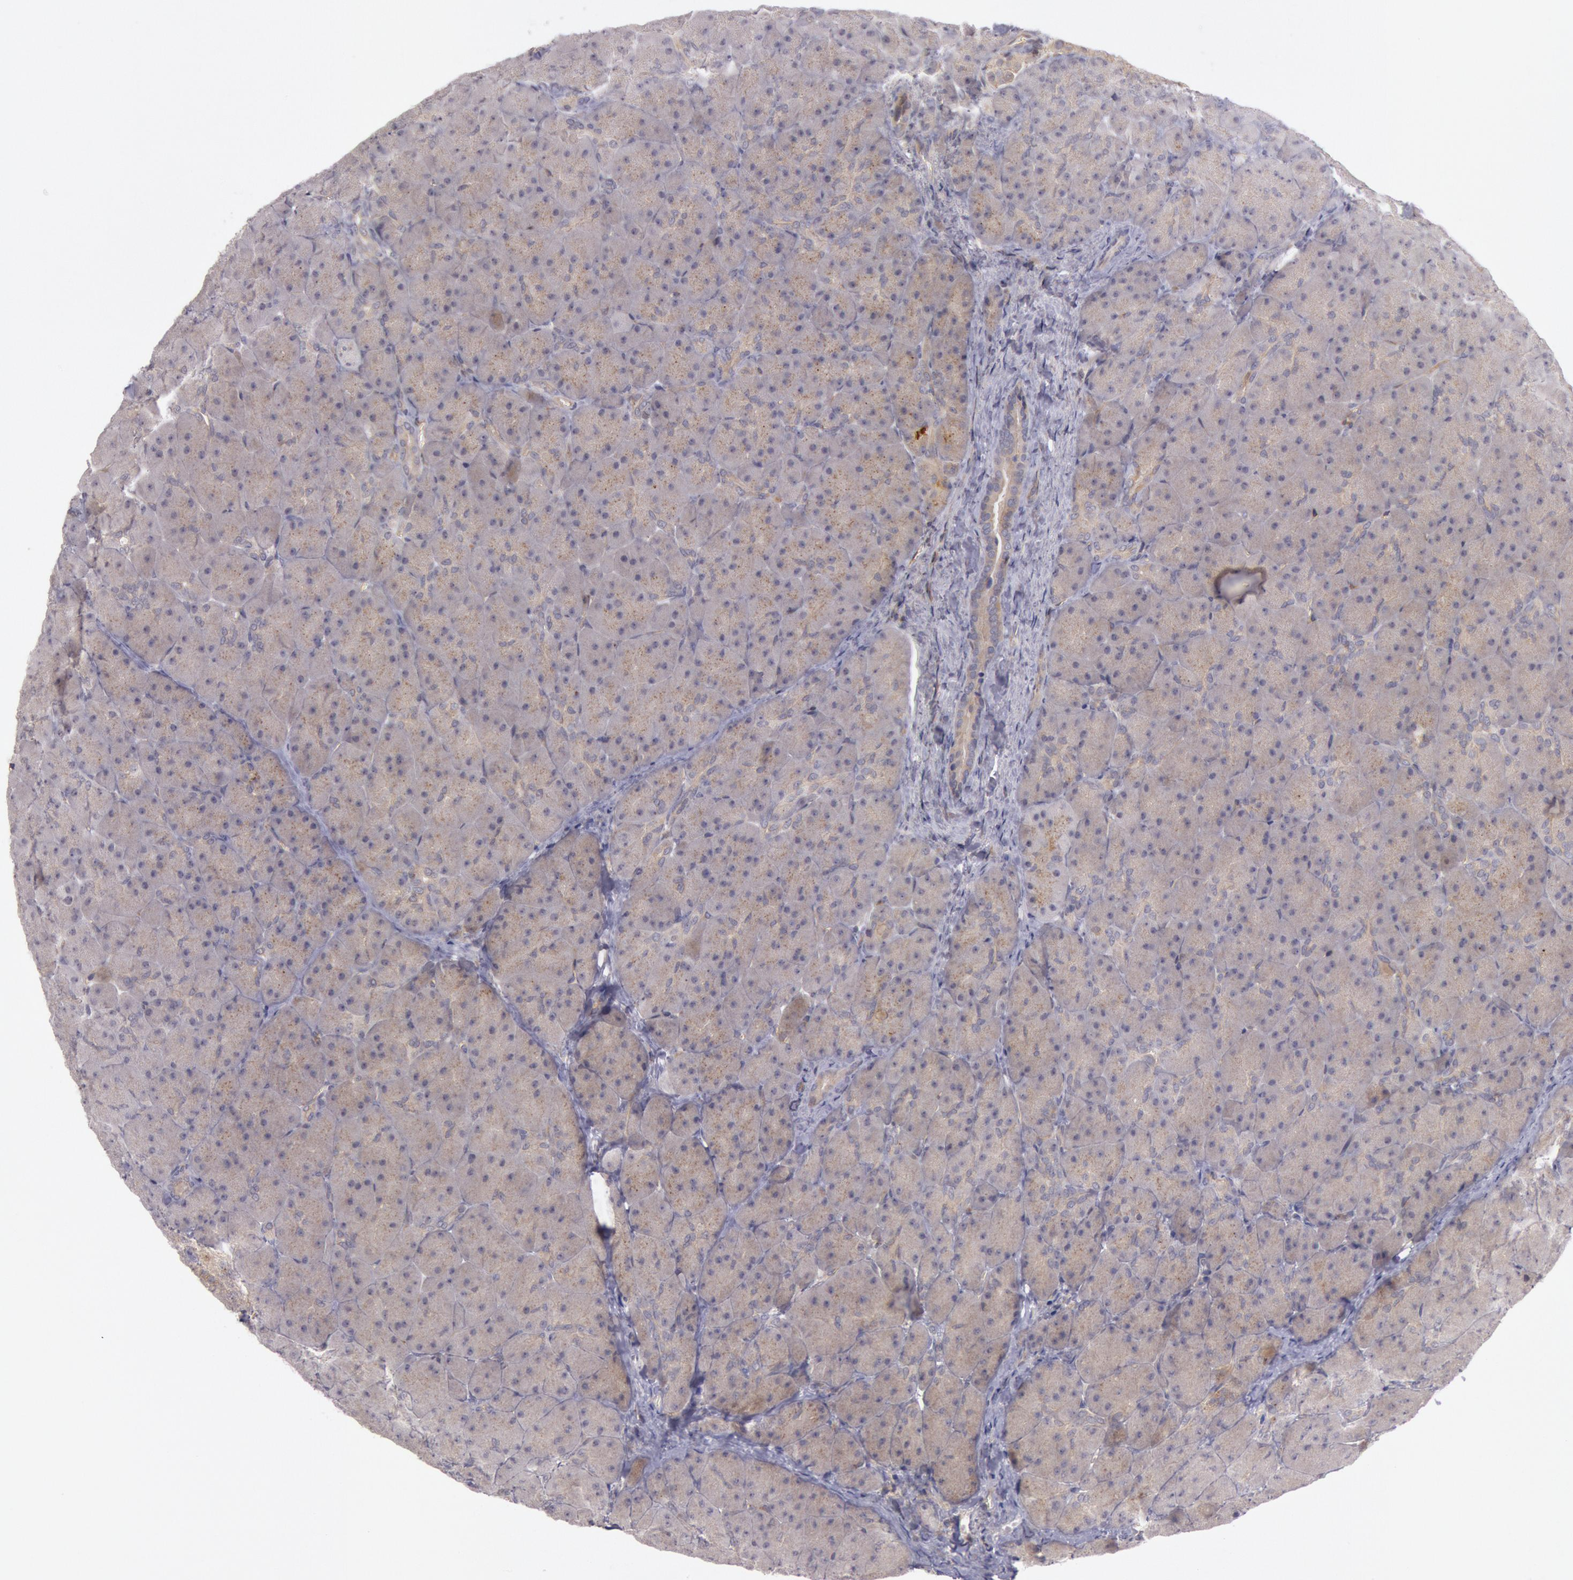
{"staining": {"intensity": "weak", "quantity": ">75%", "location": "cytoplasmic/membranous"}, "tissue": "pancreas", "cell_type": "Exocrine glandular cells", "image_type": "normal", "snomed": [{"axis": "morphology", "description": "Normal tissue, NOS"}, {"axis": "topography", "description": "Pancreas"}], "caption": "Immunohistochemical staining of benign pancreas demonstrates low levels of weak cytoplasmic/membranous staining in about >75% of exocrine glandular cells. (Stains: DAB (3,3'-diaminobenzidine) in brown, nuclei in blue, Microscopy: brightfield microscopy at high magnification).", "gene": "TRIB2", "patient": {"sex": "male", "age": 66}}